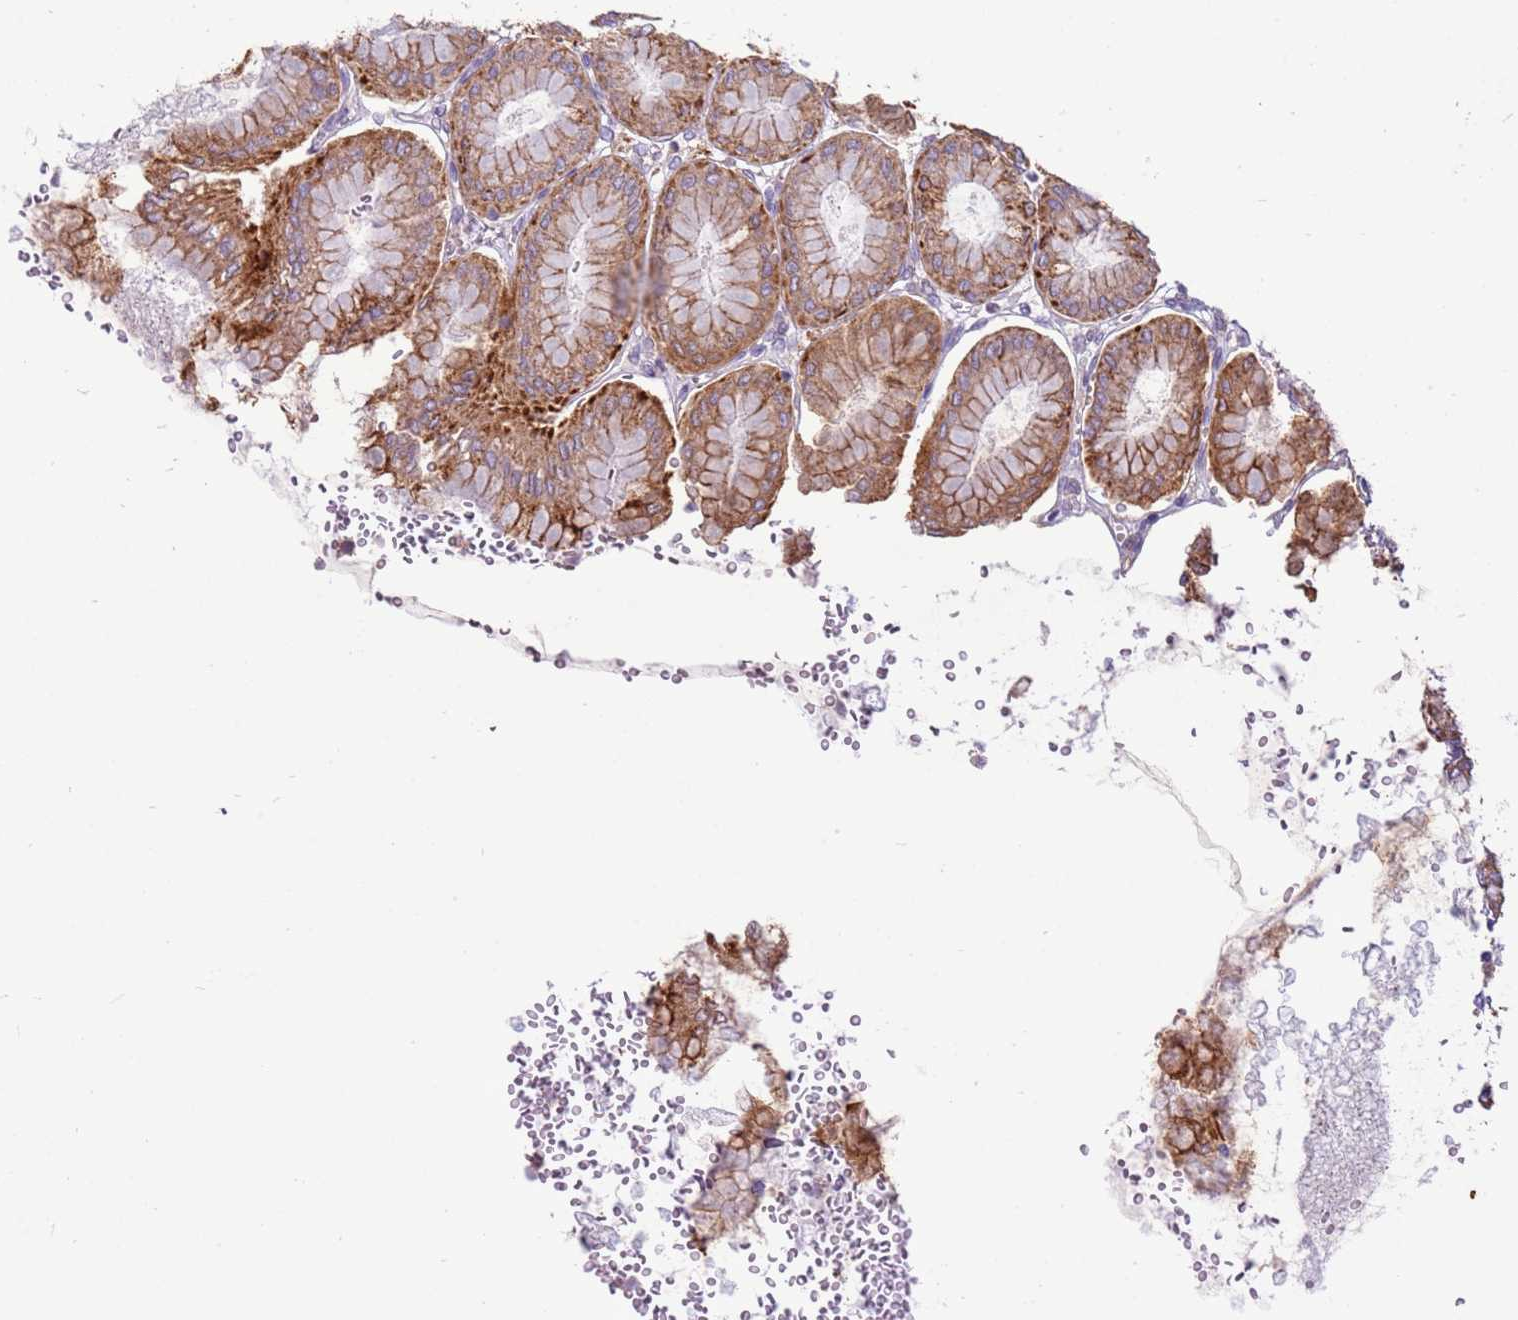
{"staining": {"intensity": "moderate", "quantity": ">75%", "location": "cytoplasmic/membranous"}, "tissue": "stomach", "cell_type": "Glandular cells", "image_type": "normal", "snomed": [{"axis": "morphology", "description": "Normal tissue, NOS"}, {"axis": "topography", "description": "Stomach, upper"}], "caption": "IHC micrograph of unremarkable stomach: stomach stained using immunohistochemistry (IHC) demonstrates medium levels of moderate protein expression localized specifically in the cytoplasmic/membranous of glandular cells, appearing as a cytoplasmic/membranous brown color.", "gene": "EVA1B", "patient": {"sex": "female", "age": 56}}